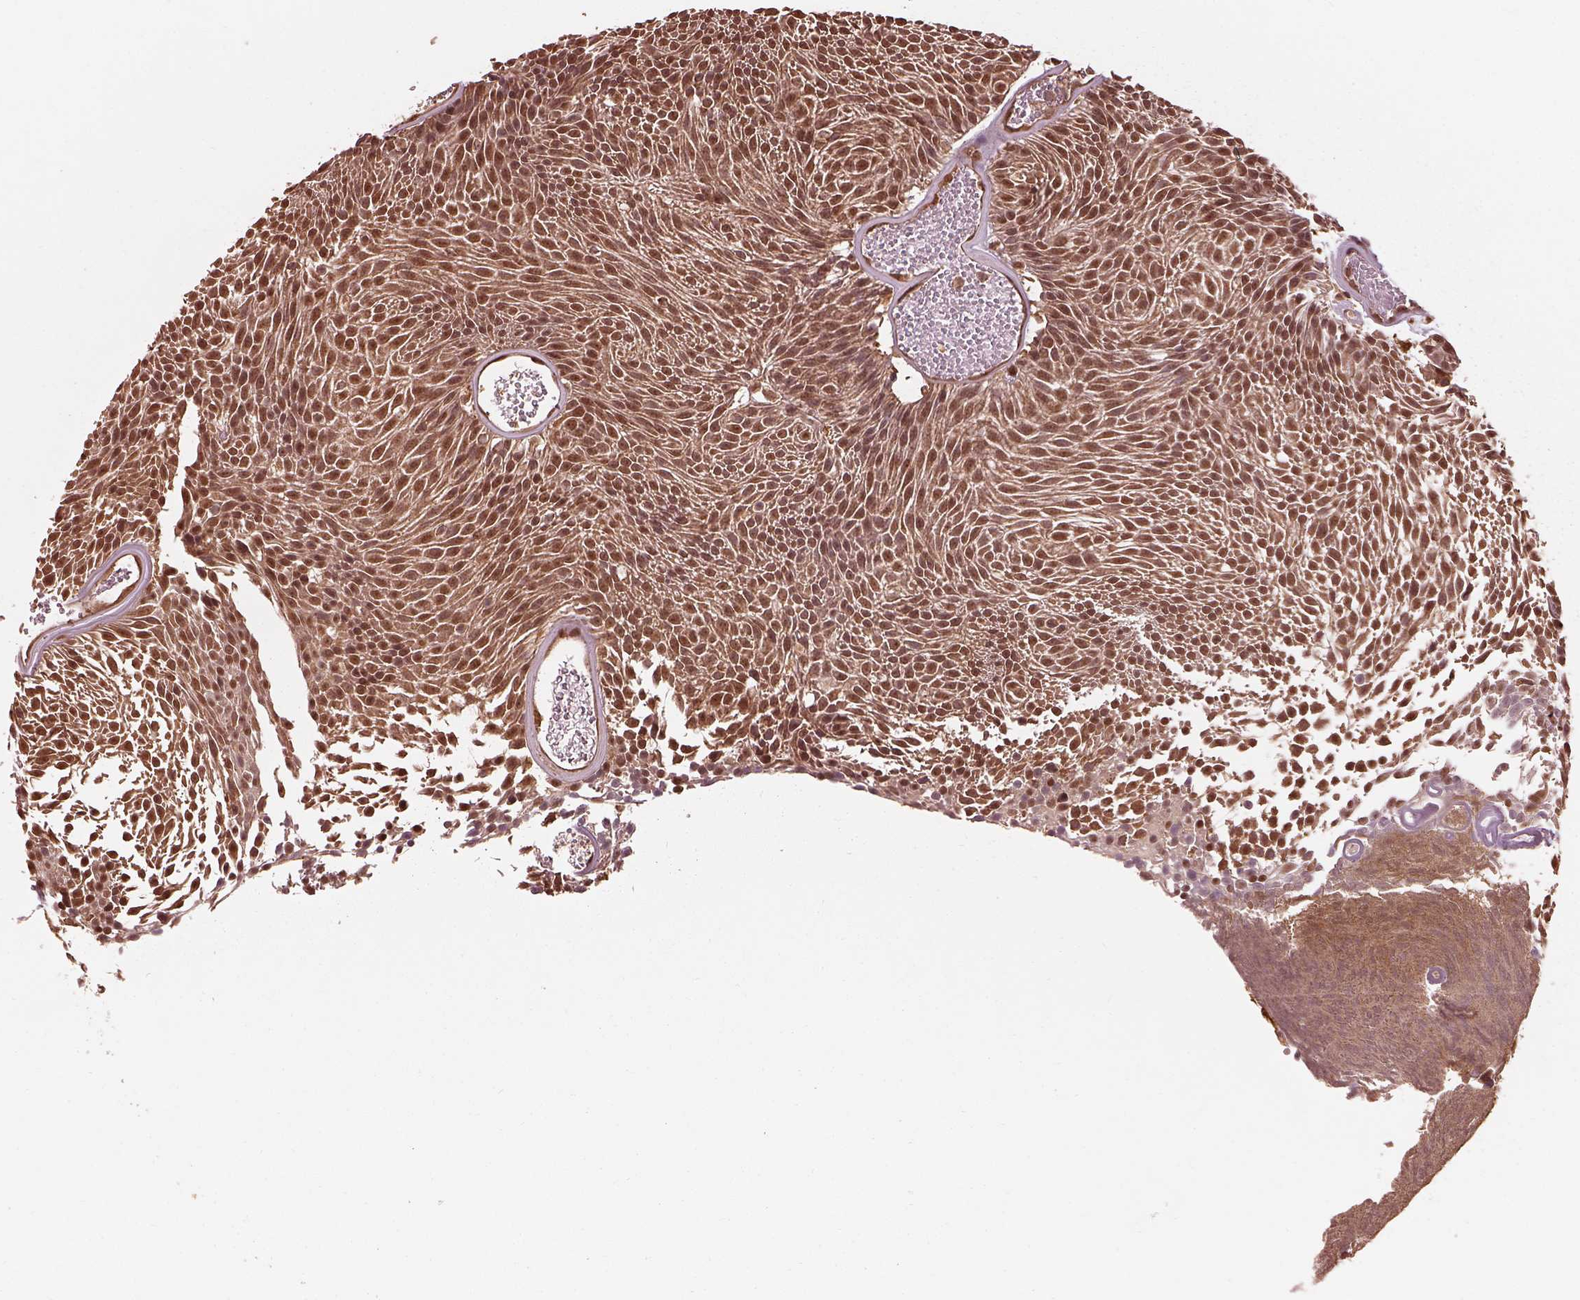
{"staining": {"intensity": "moderate", "quantity": "25%-75%", "location": "cytoplasmic/membranous,nuclear"}, "tissue": "urothelial cancer", "cell_type": "Tumor cells", "image_type": "cancer", "snomed": [{"axis": "morphology", "description": "Urothelial carcinoma, Low grade"}, {"axis": "topography", "description": "Urinary bladder"}], "caption": "Protein staining of low-grade urothelial carcinoma tissue shows moderate cytoplasmic/membranous and nuclear staining in about 25%-75% of tumor cells.", "gene": "PSMC5", "patient": {"sex": "male", "age": 77}}